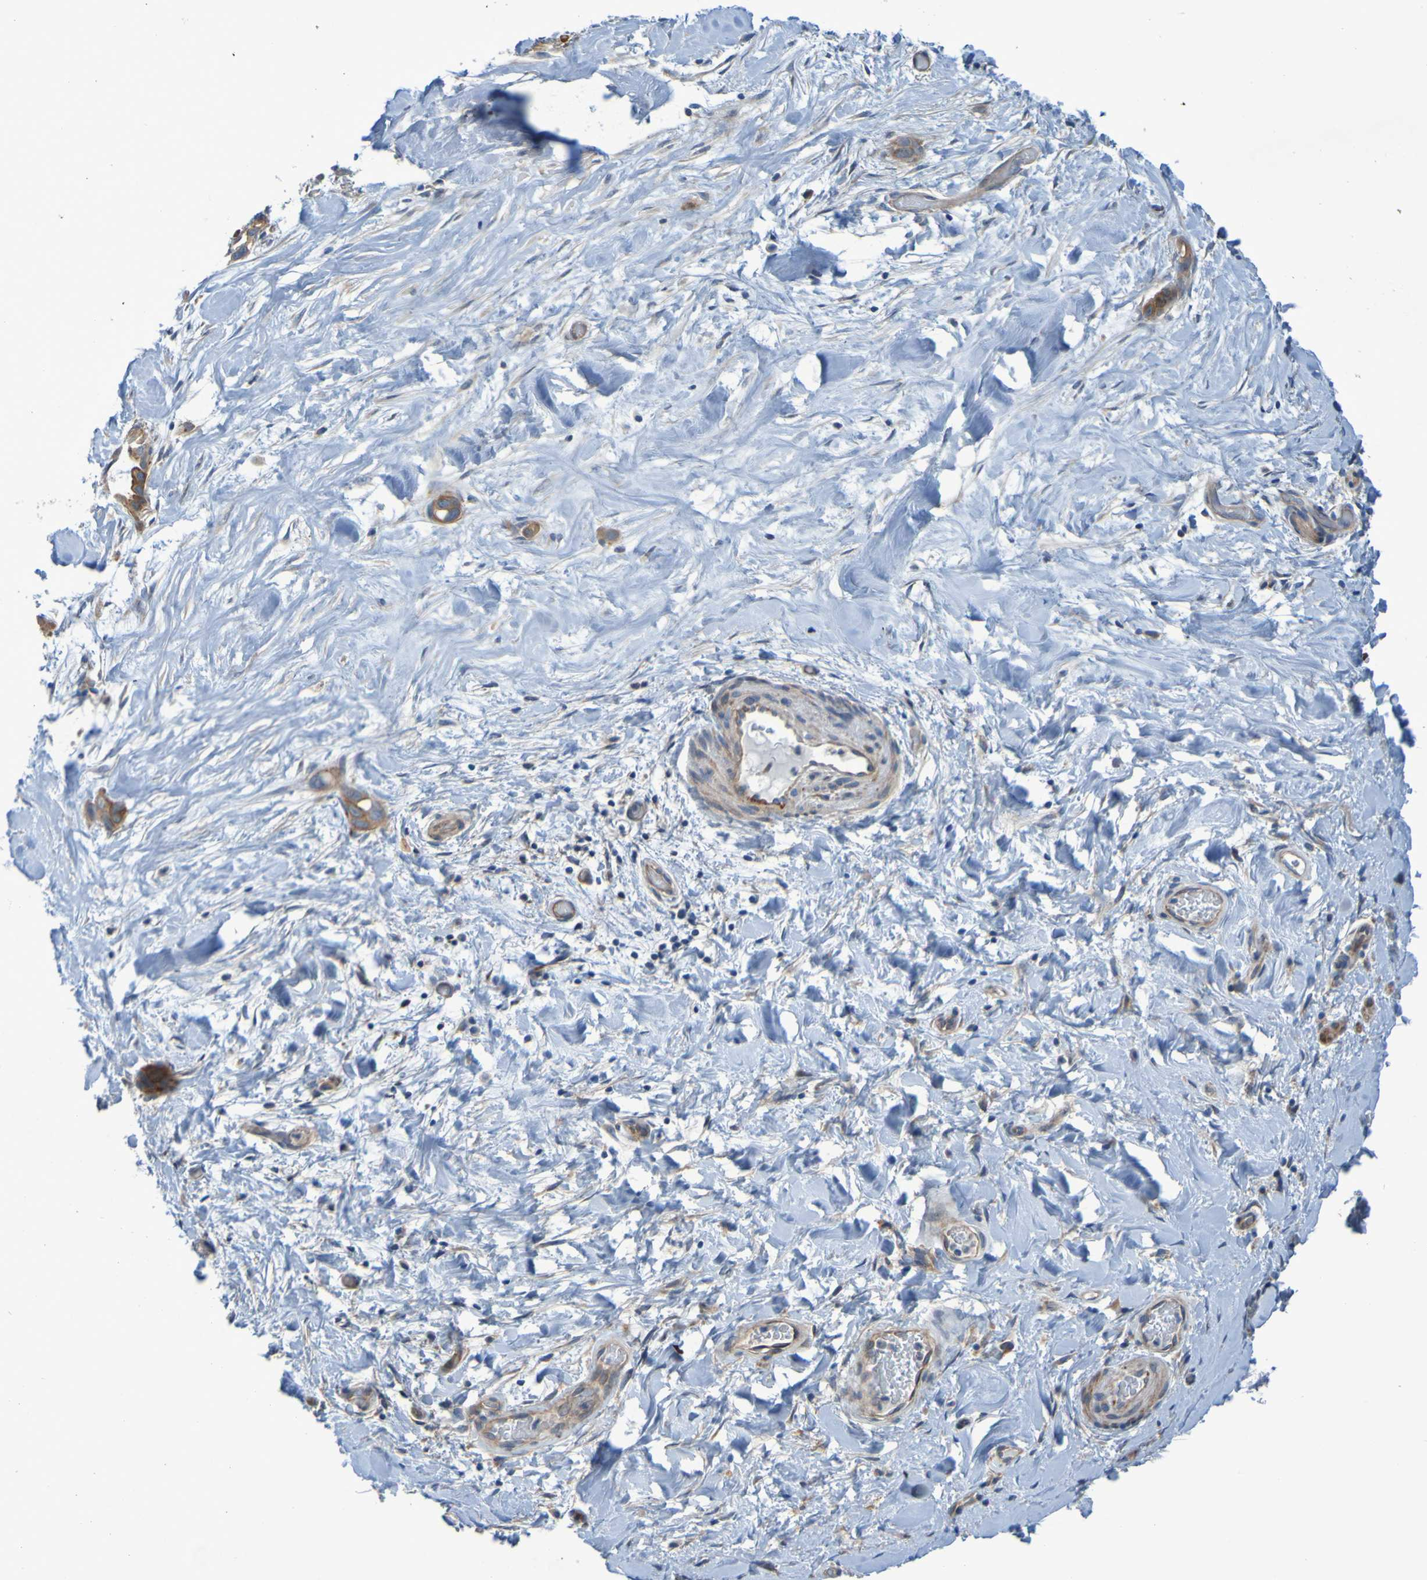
{"staining": {"intensity": "moderate", "quantity": ">75%", "location": "cytoplasmic/membranous"}, "tissue": "liver cancer", "cell_type": "Tumor cells", "image_type": "cancer", "snomed": [{"axis": "morphology", "description": "Cholangiocarcinoma"}, {"axis": "topography", "description": "Liver"}], "caption": "Immunohistochemical staining of liver cholangiocarcinoma demonstrates moderate cytoplasmic/membranous protein expression in approximately >75% of tumor cells.", "gene": "NPRL3", "patient": {"sex": "female", "age": 65}}